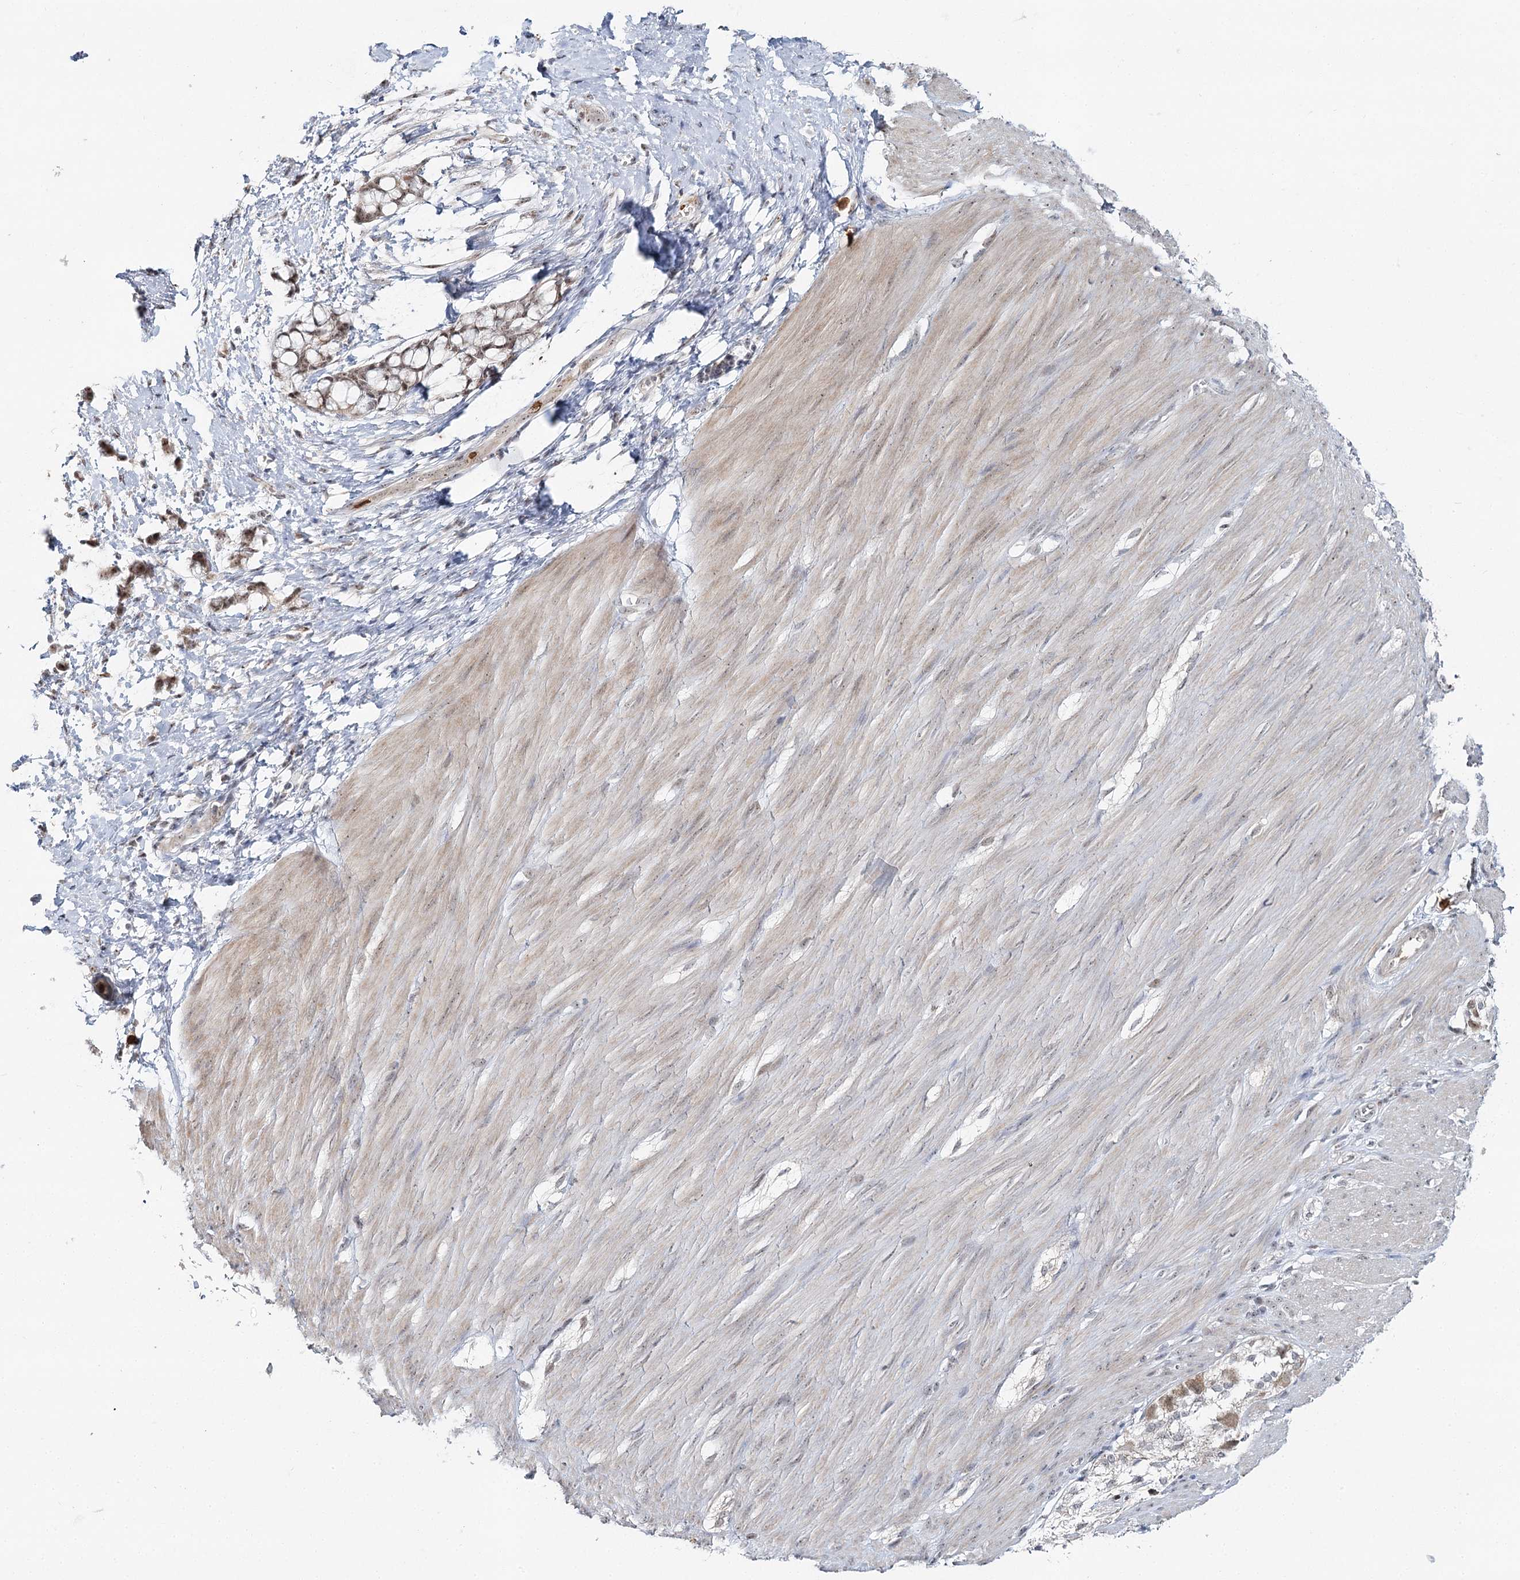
{"staining": {"intensity": "weak", "quantity": "25%-75%", "location": "cytoplasmic/membranous"}, "tissue": "smooth muscle", "cell_type": "Smooth muscle cells", "image_type": "normal", "snomed": [{"axis": "morphology", "description": "Normal tissue, NOS"}, {"axis": "morphology", "description": "Adenocarcinoma, NOS"}, {"axis": "topography", "description": "Colon"}, {"axis": "topography", "description": "Peripheral nerve tissue"}], "caption": "Immunohistochemistry (IHC) histopathology image of unremarkable smooth muscle: human smooth muscle stained using immunohistochemistry displays low levels of weak protein expression localized specifically in the cytoplasmic/membranous of smooth muscle cells, appearing as a cytoplasmic/membranous brown color.", "gene": "ATAD1", "patient": {"sex": "male", "age": 14}}